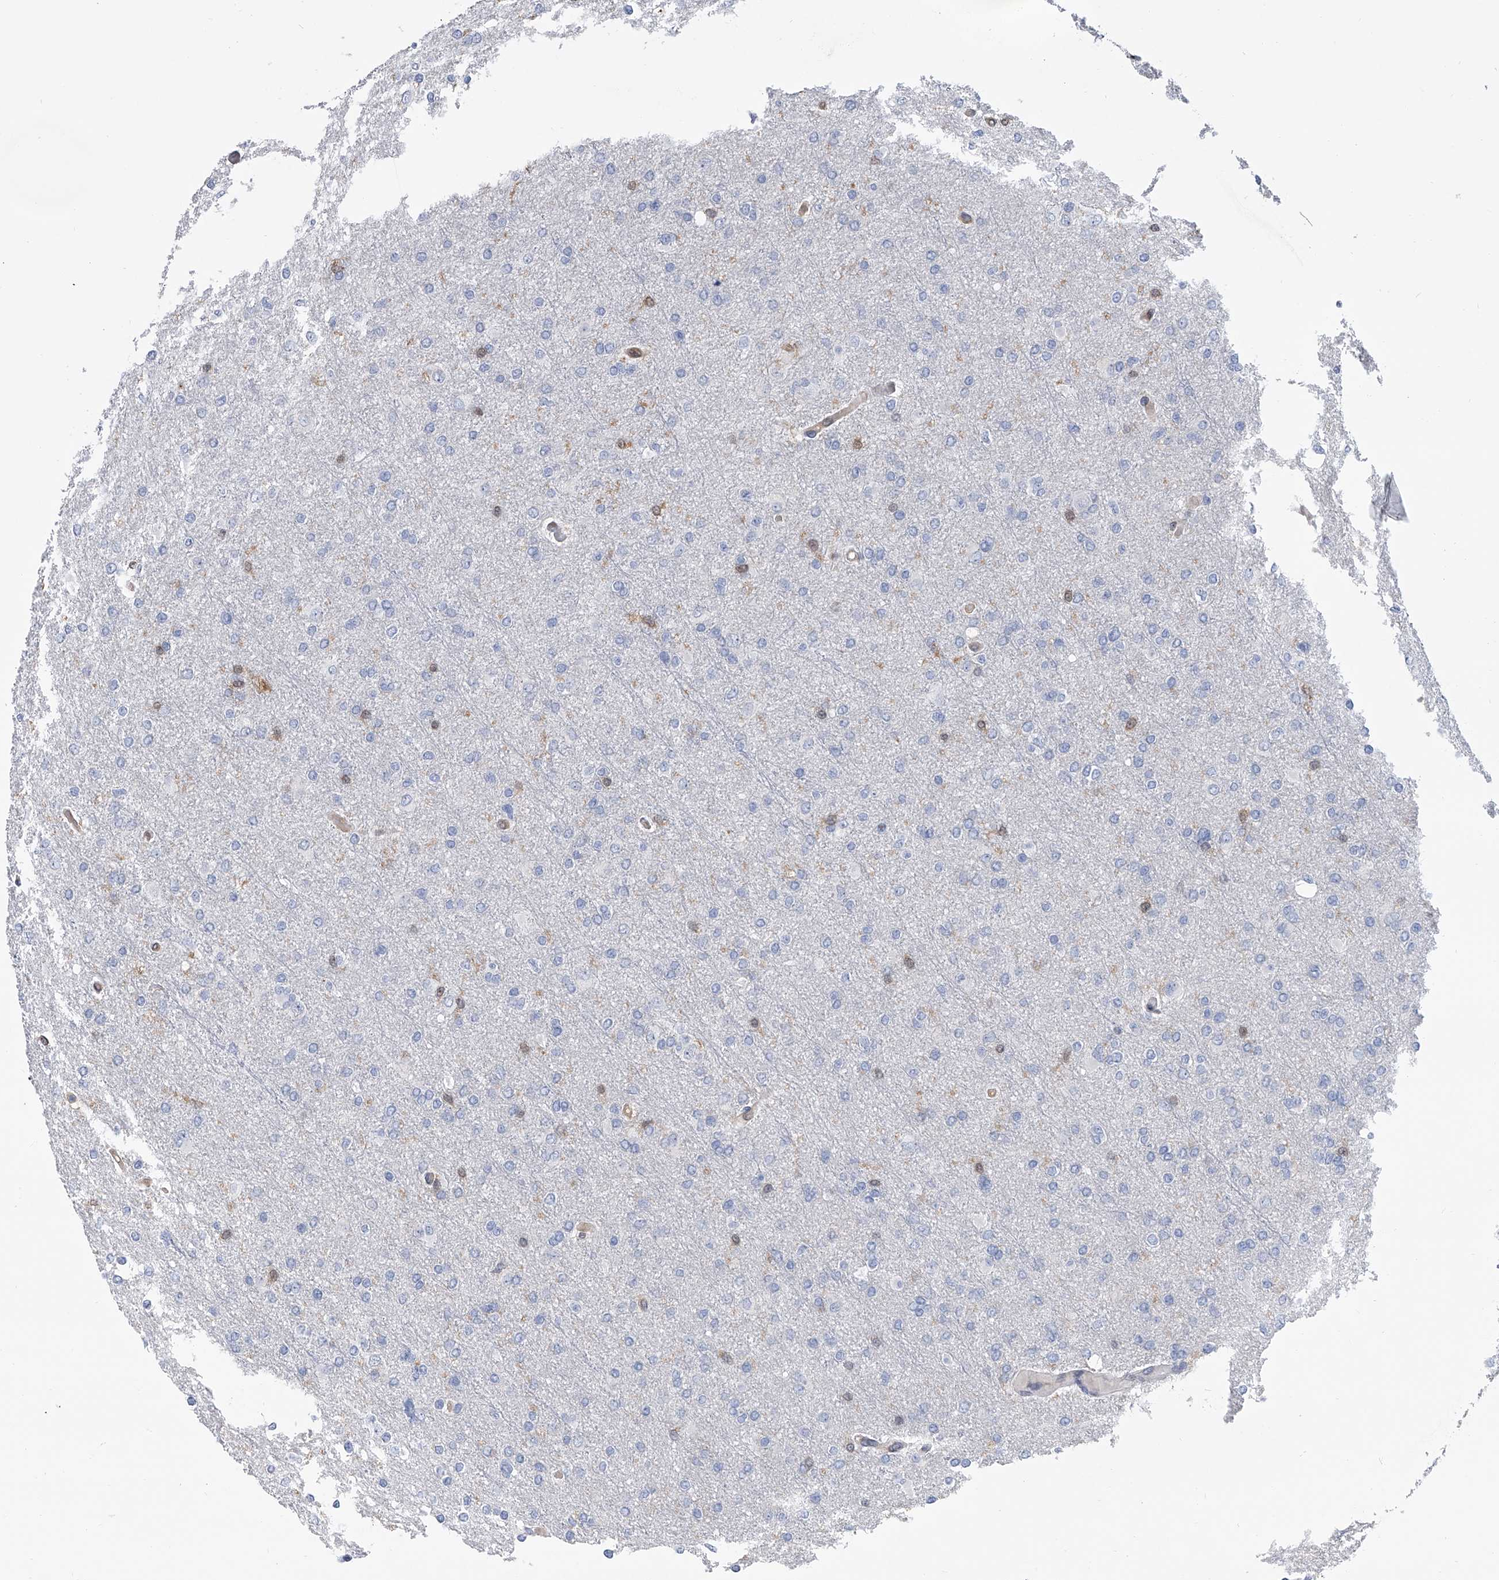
{"staining": {"intensity": "negative", "quantity": "none", "location": "none"}, "tissue": "glioma", "cell_type": "Tumor cells", "image_type": "cancer", "snomed": [{"axis": "morphology", "description": "Glioma, malignant, High grade"}, {"axis": "topography", "description": "Cerebral cortex"}], "caption": "Photomicrograph shows no significant protein positivity in tumor cells of glioma.", "gene": "SERPINB9", "patient": {"sex": "female", "age": 36}}